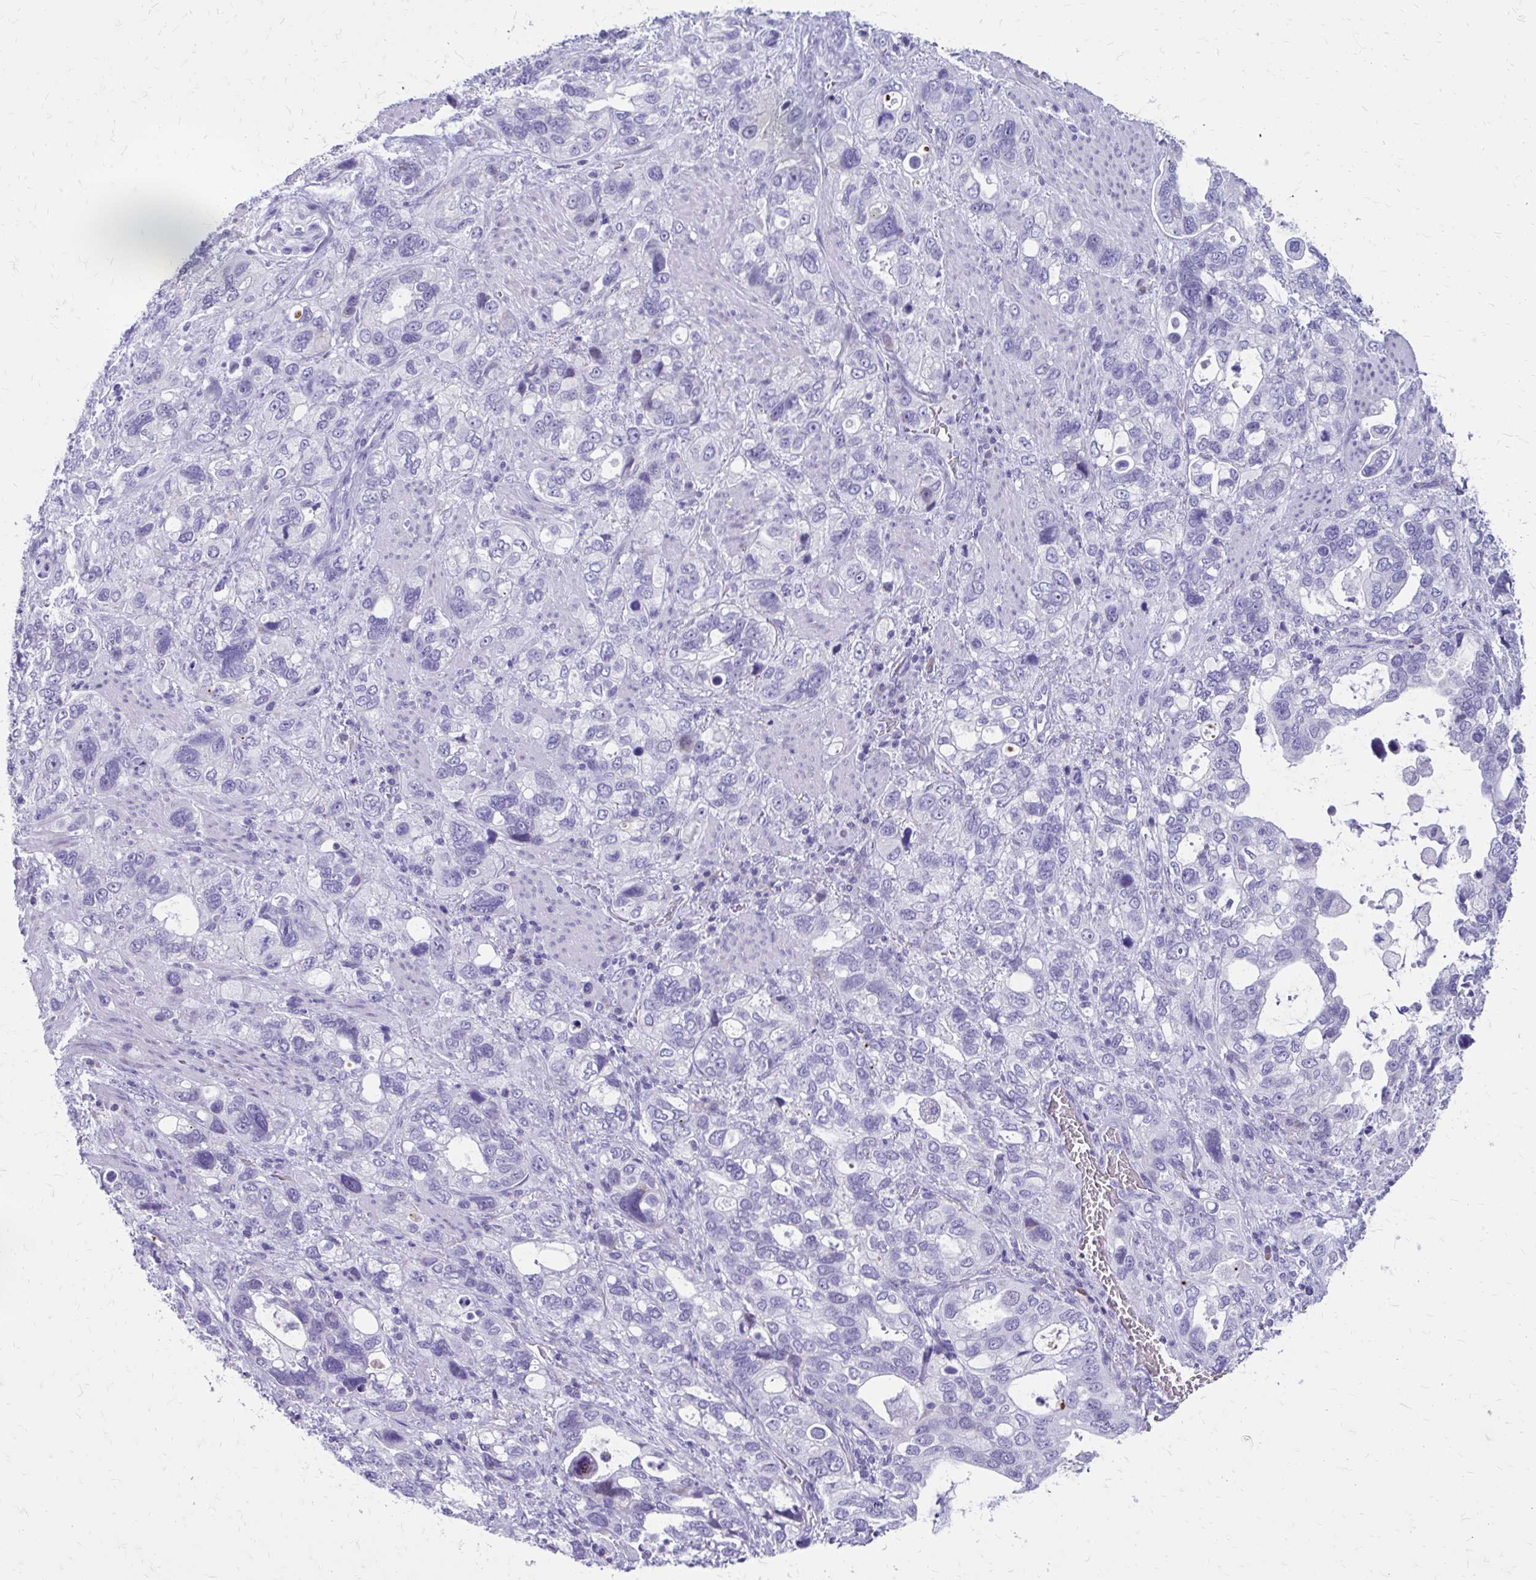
{"staining": {"intensity": "negative", "quantity": "none", "location": "none"}, "tissue": "stomach cancer", "cell_type": "Tumor cells", "image_type": "cancer", "snomed": [{"axis": "morphology", "description": "Adenocarcinoma, NOS"}, {"axis": "topography", "description": "Stomach, upper"}], "caption": "The photomicrograph reveals no significant expression in tumor cells of adenocarcinoma (stomach).", "gene": "LCN15", "patient": {"sex": "female", "age": 81}}